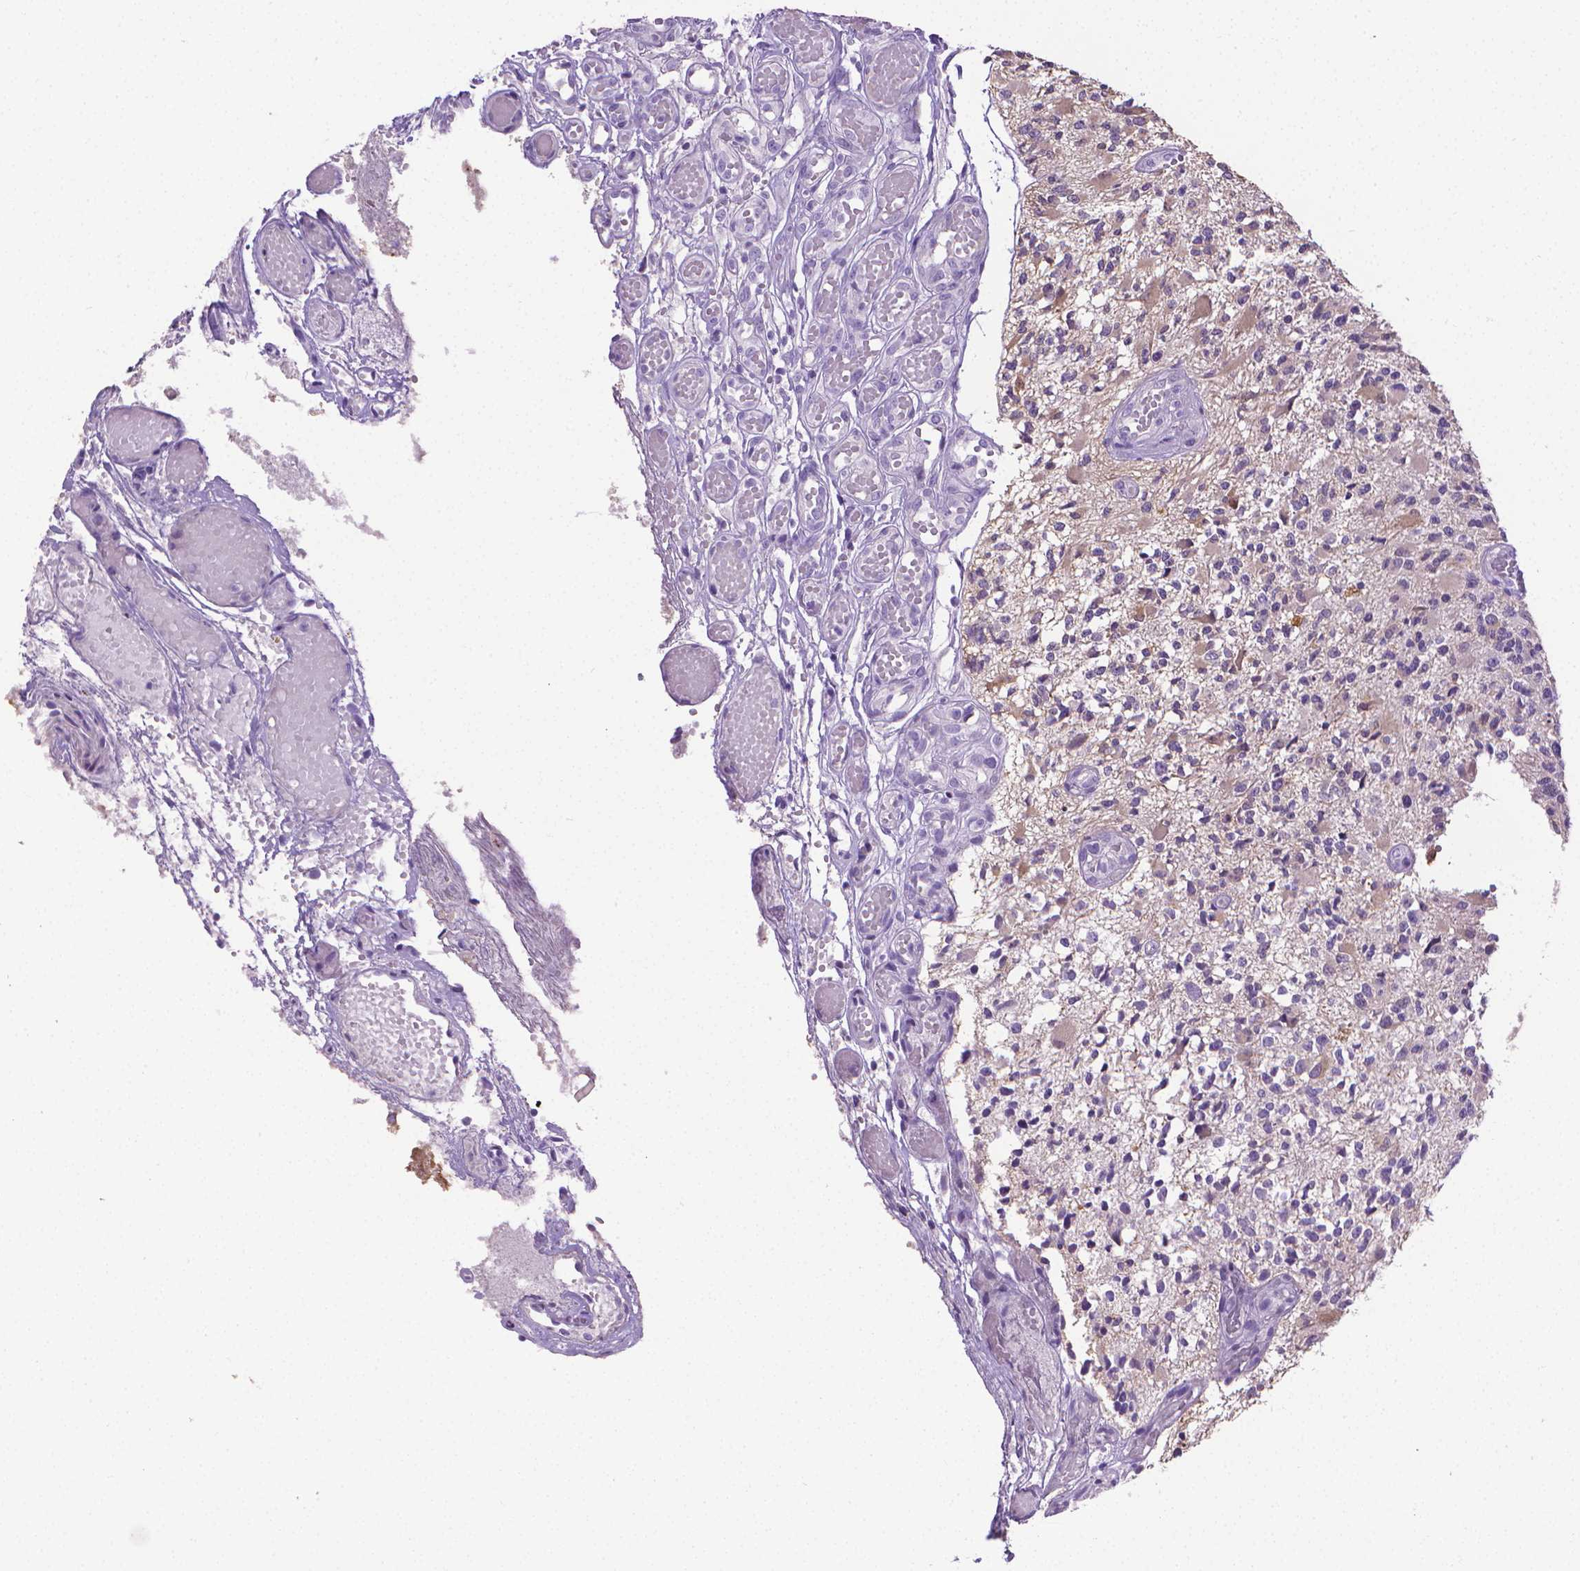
{"staining": {"intensity": "negative", "quantity": "none", "location": "none"}, "tissue": "glioma", "cell_type": "Tumor cells", "image_type": "cancer", "snomed": [{"axis": "morphology", "description": "Glioma, malignant, High grade"}, {"axis": "topography", "description": "Brain"}], "caption": "There is no significant positivity in tumor cells of glioma.", "gene": "PNMA2", "patient": {"sex": "female", "age": 63}}